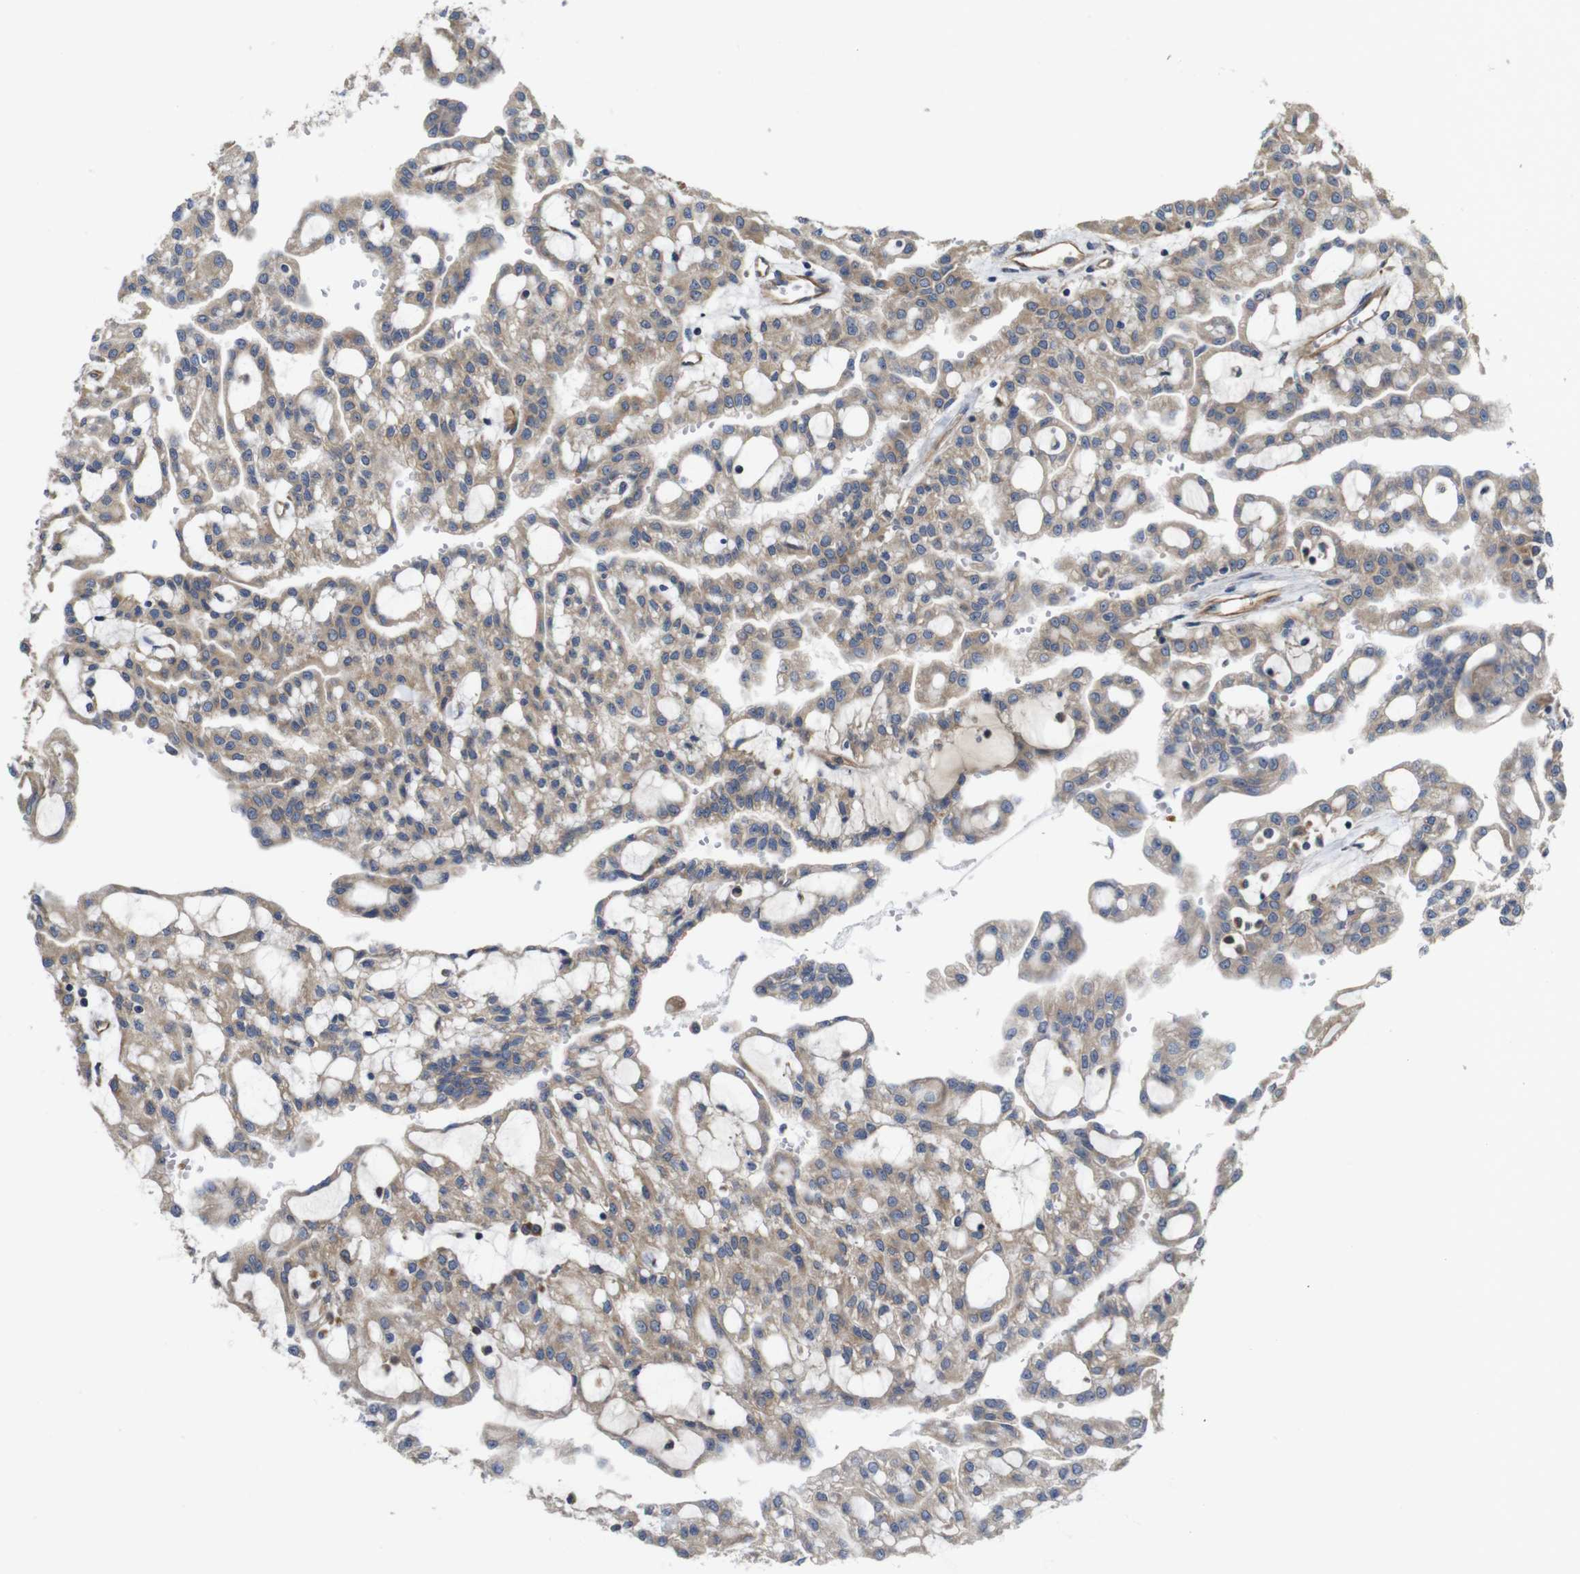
{"staining": {"intensity": "weak", "quantity": ">75%", "location": "cytoplasmic/membranous"}, "tissue": "renal cancer", "cell_type": "Tumor cells", "image_type": "cancer", "snomed": [{"axis": "morphology", "description": "Adenocarcinoma, NOS"}, {"axis": "topography", "description": "Kidney"}], "caption": "Immunohistochemical staining of renal cancer demonstrates weak cytoplasmic/membranous protein positivity in approximately >75% of tumor cells. (Stains: DAB in brown, nuclei in blue, Microscopy: brightfield microscopy at high magnification).", "gene": "POMK", "patient": {"sex": "male", "age": 63}}